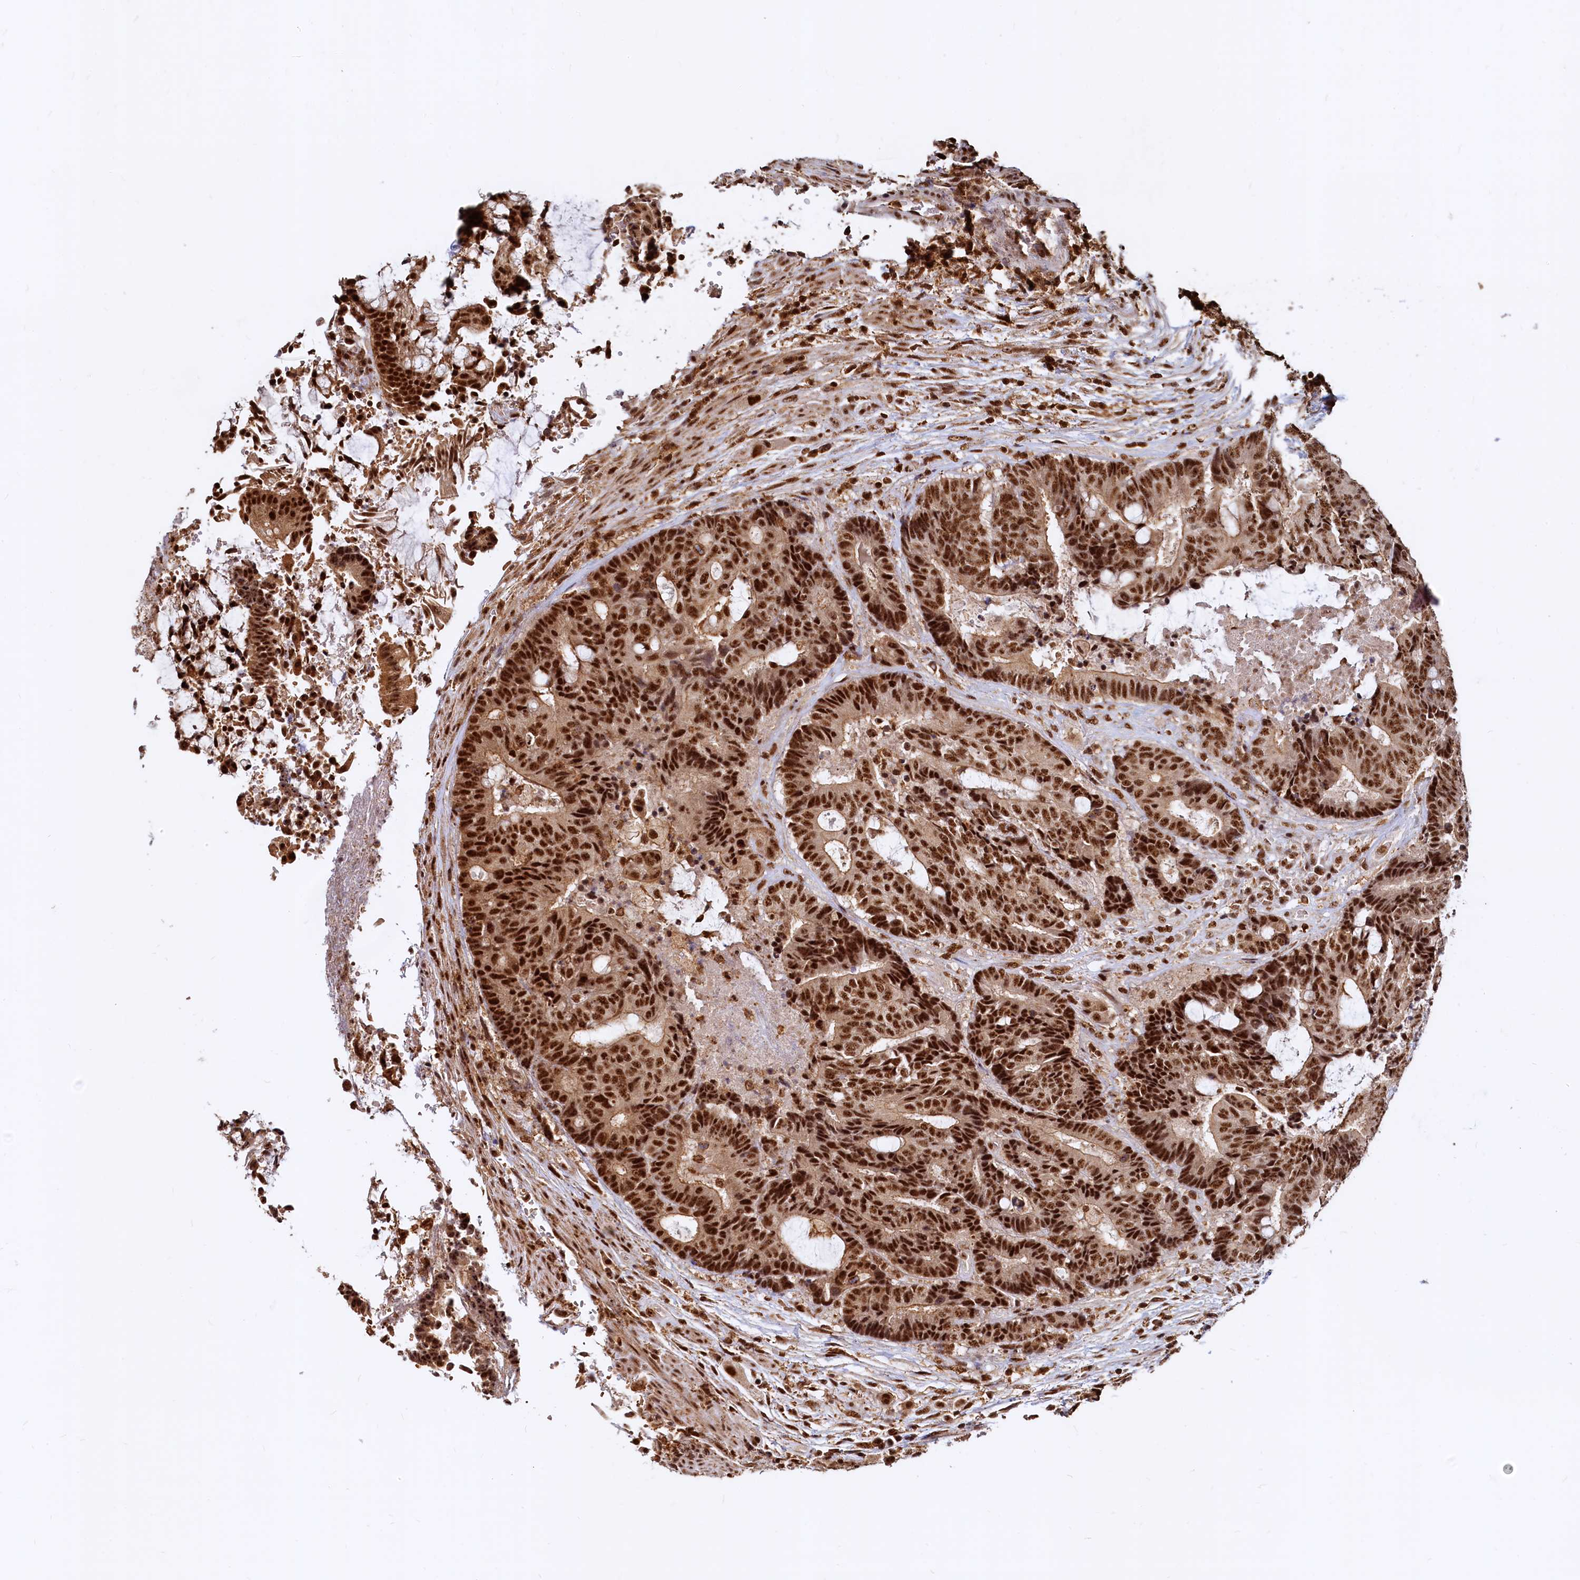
{"staining": {"intensity": "strong", "quantity": ">75%", "location": "cytoplasmic/membranous,nuclear"}, "tissue": "colorectal cancer", "cell_type": "Tumor cells", "image_type": "cancer", "snomed": [{"axis": "morphology", "description": "Adenocarcinoma, NOS"}, {"axis": "topography", "description": "Rectum"}], "caption": "Colorectal cancer (adenocarcinoma) was stained to show a protein in brown. There is high levels of strong cytoplasmic/membranous and nuclear positivity in approximately >75% of tumor cells.", "gene": "RSRC2", "patient": {"sex": "male", "age": 69}}